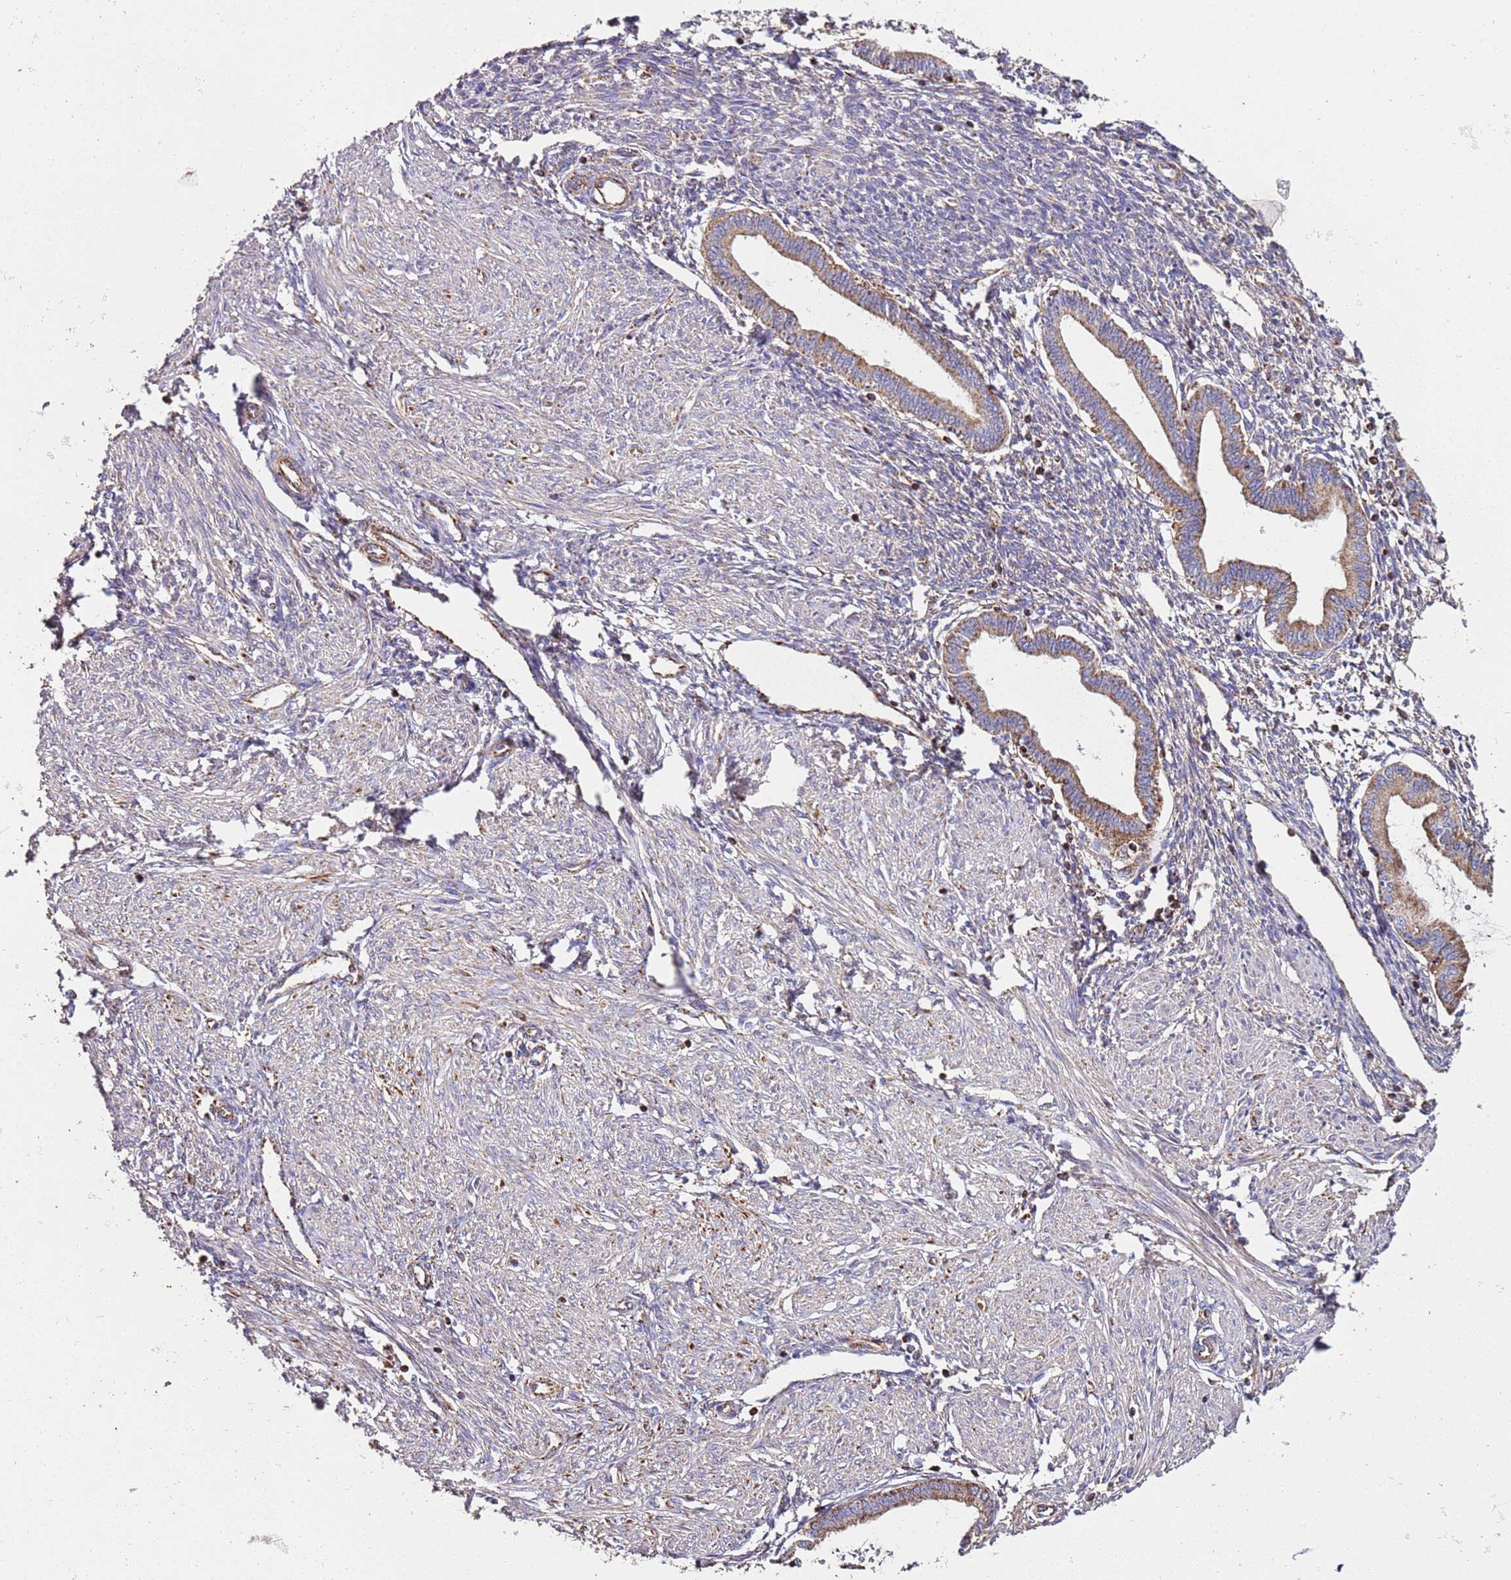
{"staining": {"intensity": "negative", "quantity": "none", "location": "none"}, "tissue": "endometrium", "cell_type": "Cells in endometrial stroma", "image_type": "normal", "snomed": [{"axis": "morphology", "description": "Normal tissue, NOS"}, {"axis": "topography", "description": "Endometrium"}], "caption": "The photomicrograph demonstrates no staining of cells in endometrial stroma in unremarkable endometrium. (DAB immunohistochemistry, high magnification).", "gene": "RMND5A", "patient": {"sex": "female", "age": 53}}